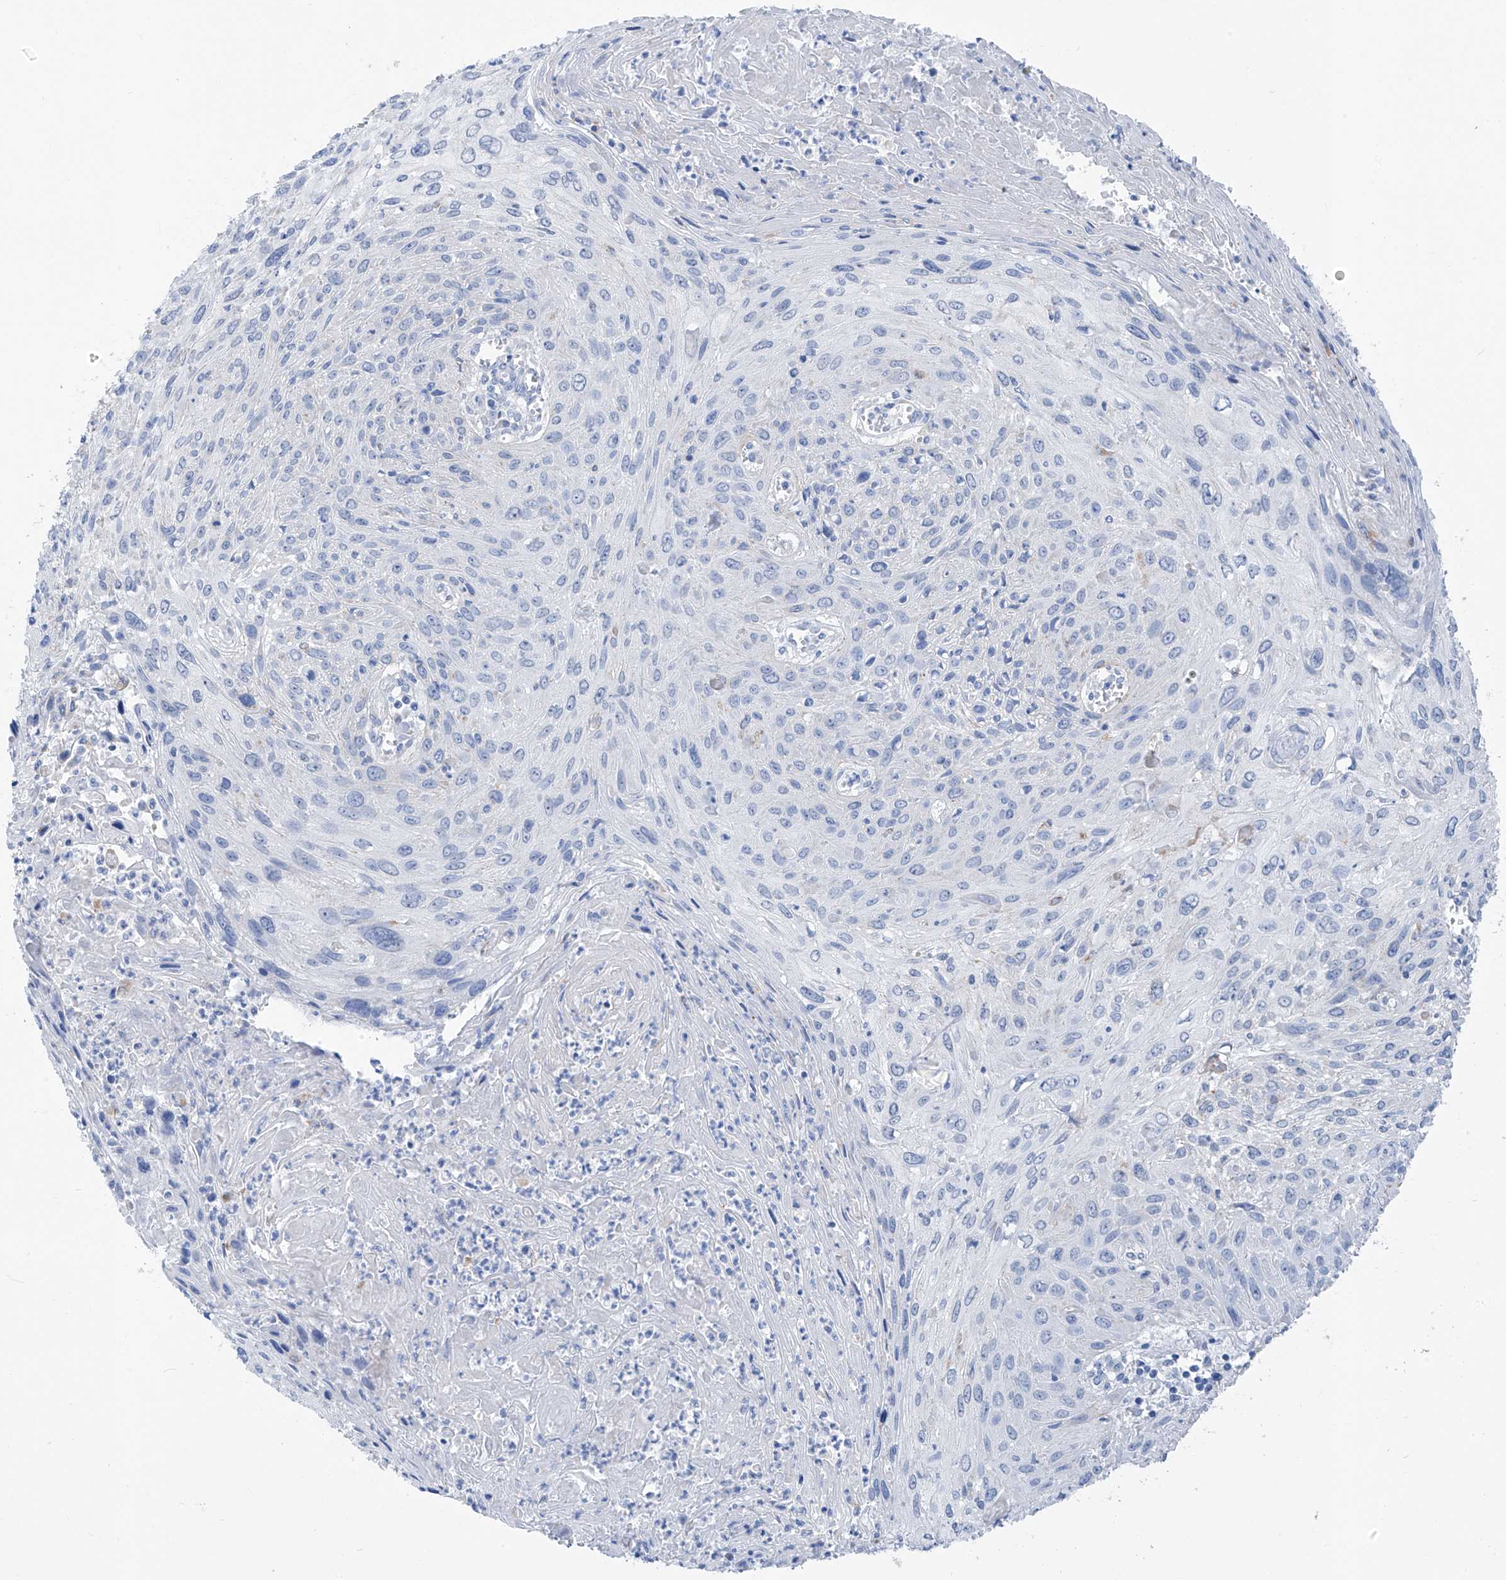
{"staining": {"intensity": "negative", "quantity": "none", "location": "none"}, "tissue": "cervical cancer", "cell_type": "Tumor cells", "image_type": "cancer", "snomed": [{"axis": "morphology", "description": "Squamous cell carcinoma, NOS"}, {"axis": "topography", "description": "Cervix"}], "caption": "DAB (3,3'-diaminobenzidine) immunohistochemical staining of cervical squamous cell carcinoma demonstrates no significant staining in tumor cells.", "gene": "GLMP", "patient": {"sex": "female", "age": 51}}